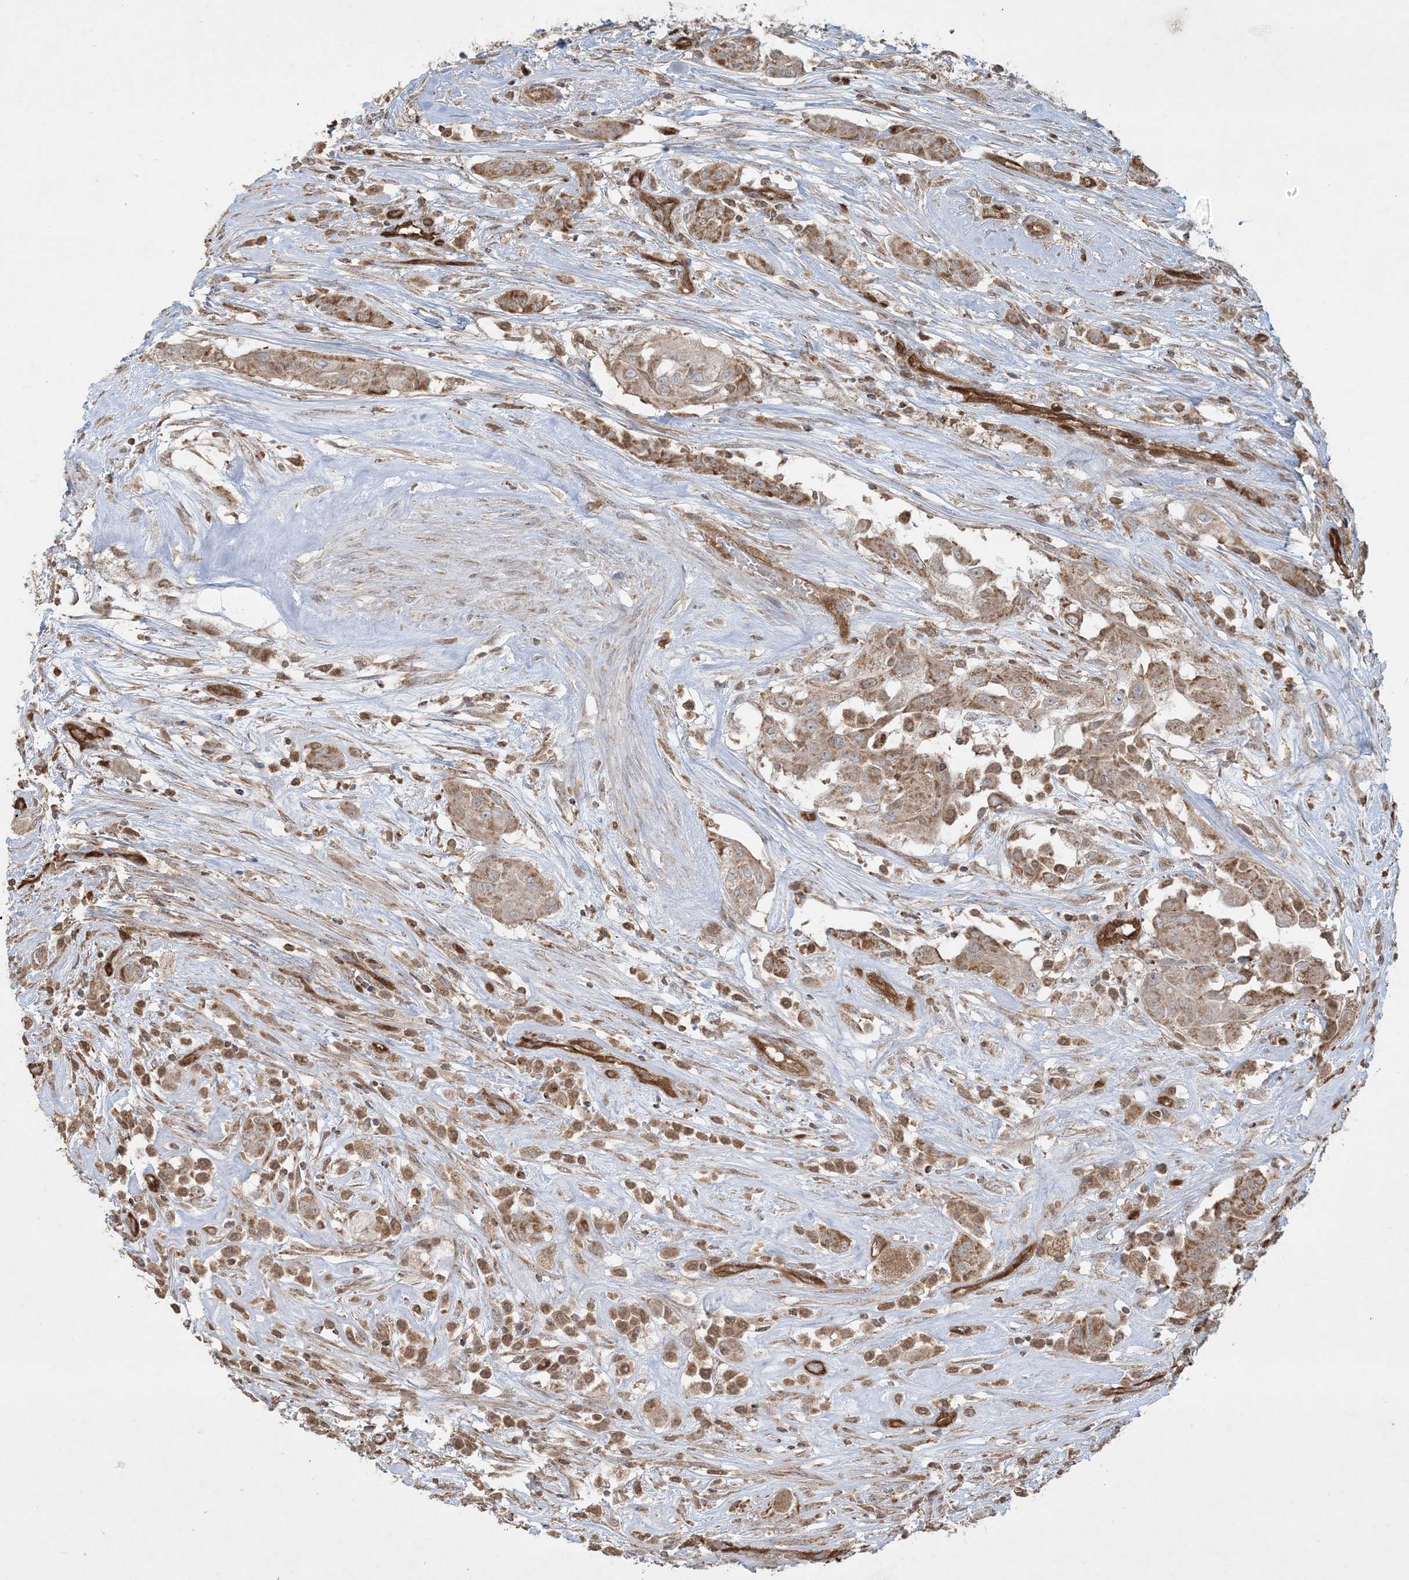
{"staining": {"intensity": "moderate", "quantity": ">75%", "location": "cytoplasmic/membranous"}, "tissue": "thyroid cancer", "cell_type": "Tumor cells", "image_type": "cancer", "snomed": [{"axis": "morphology", "description": "Papillary adenocarcinoma, NOS"}, {"axis": "topography", "description": "Thyroid gland"}], "caption": "The photomicrograph shows immunohistochemical staining of thyroid cancer. There is moderate cytoplasmic/membranous positivity is seen in about >75% of tumor cells.", "gene": "PPM1F", "patient": {"sex": "female", "age": 59}}